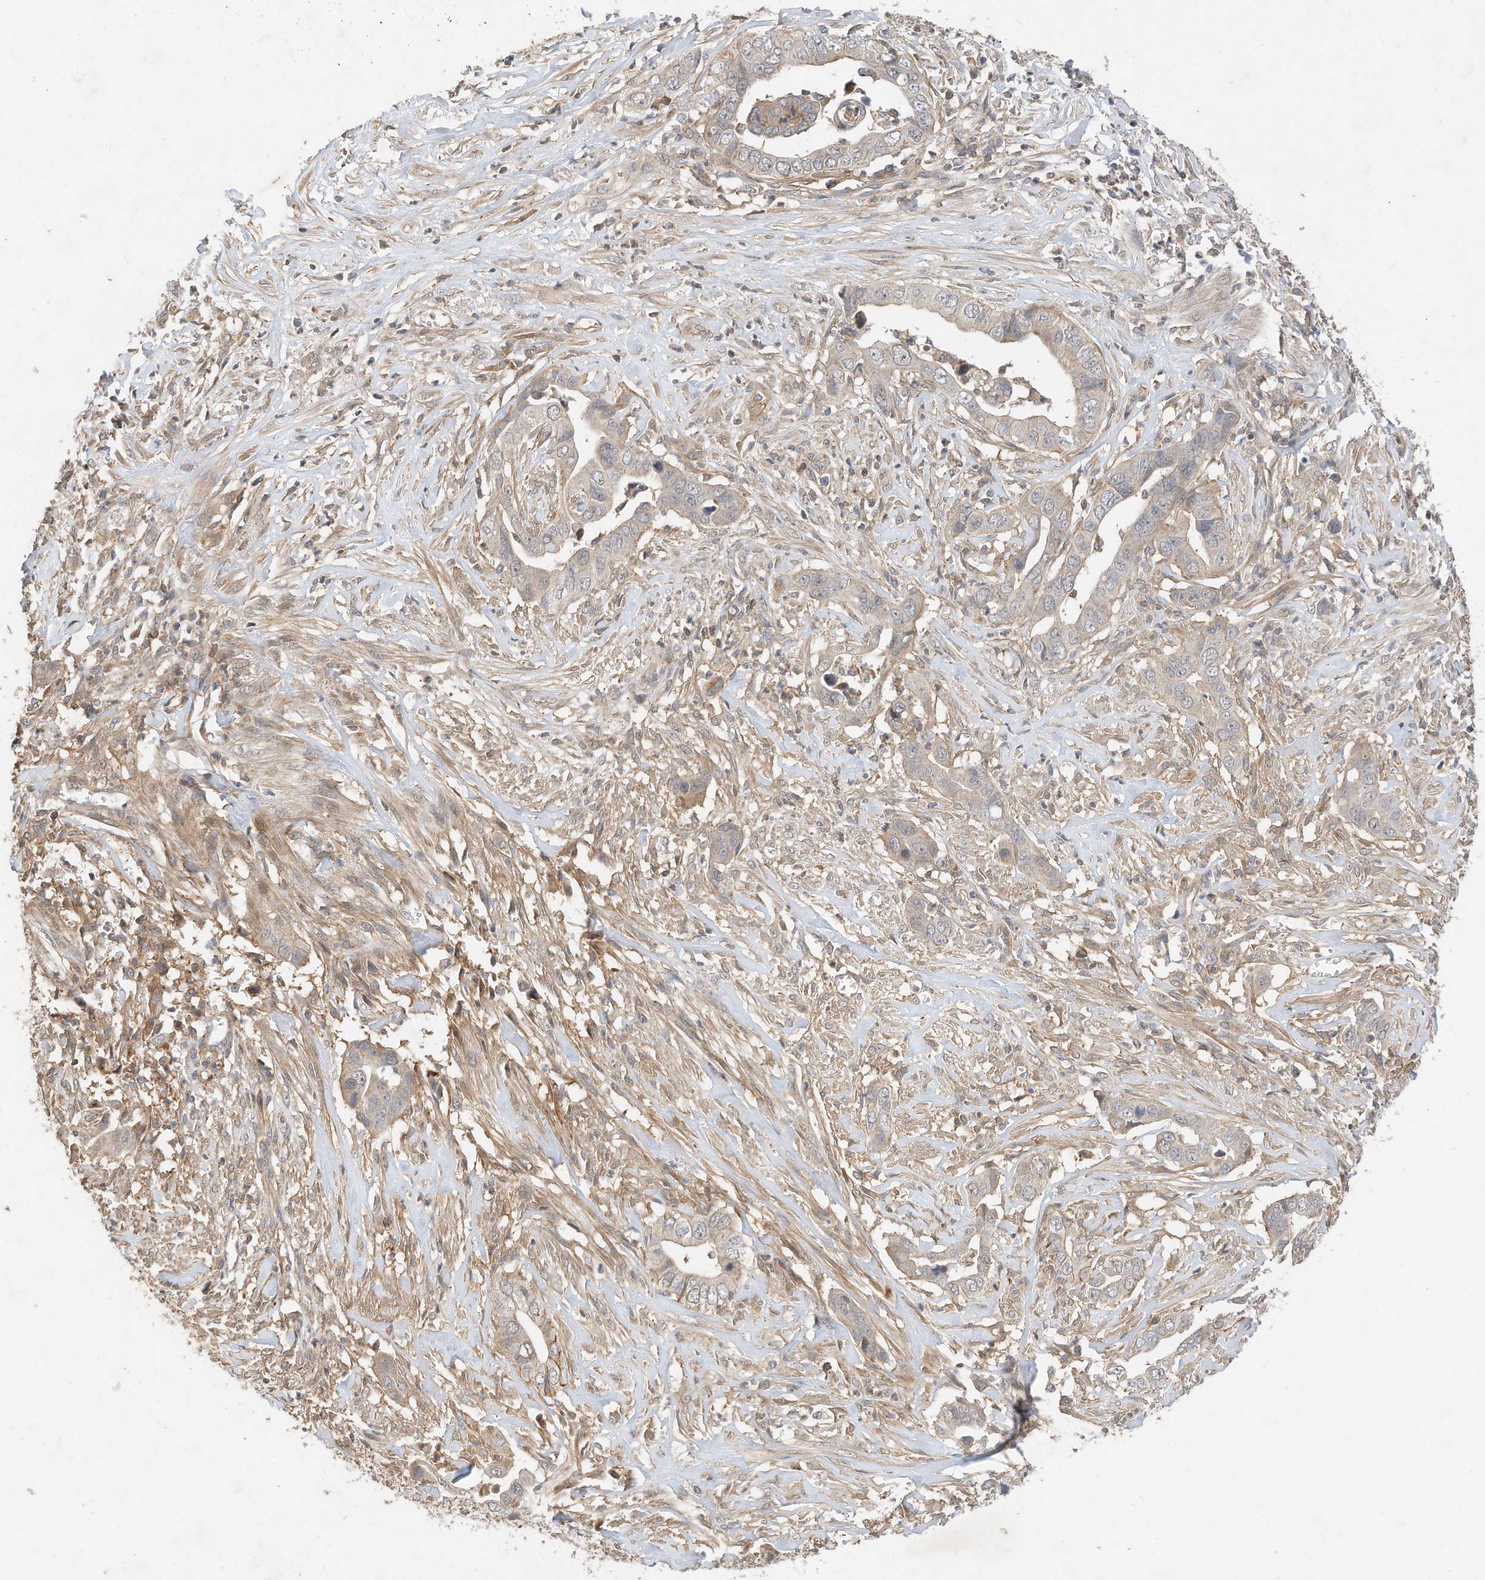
{"staining": {"intensity": "moderate", "quantity": "<25%", "location": "cytoplasmic/membranous"}, "tissue": "liver cancer", "cell_type": "Tumor cells", "image_type": "cancer", "snomed": [{"axis": "morphology", "description": "Cholangiocarcinoma"}, {"axis": "topography", "description": "Liver"}], "caption": "High-power microscopy captured an immunohistochemistry micrograph of cholangiocarcinoma (liver), revealing moderate cytoplasmic/membranous expression in about <25% of tumor cells.", "gene": "CPAMD8", "patient": {"sex": "female", "age": 79}}